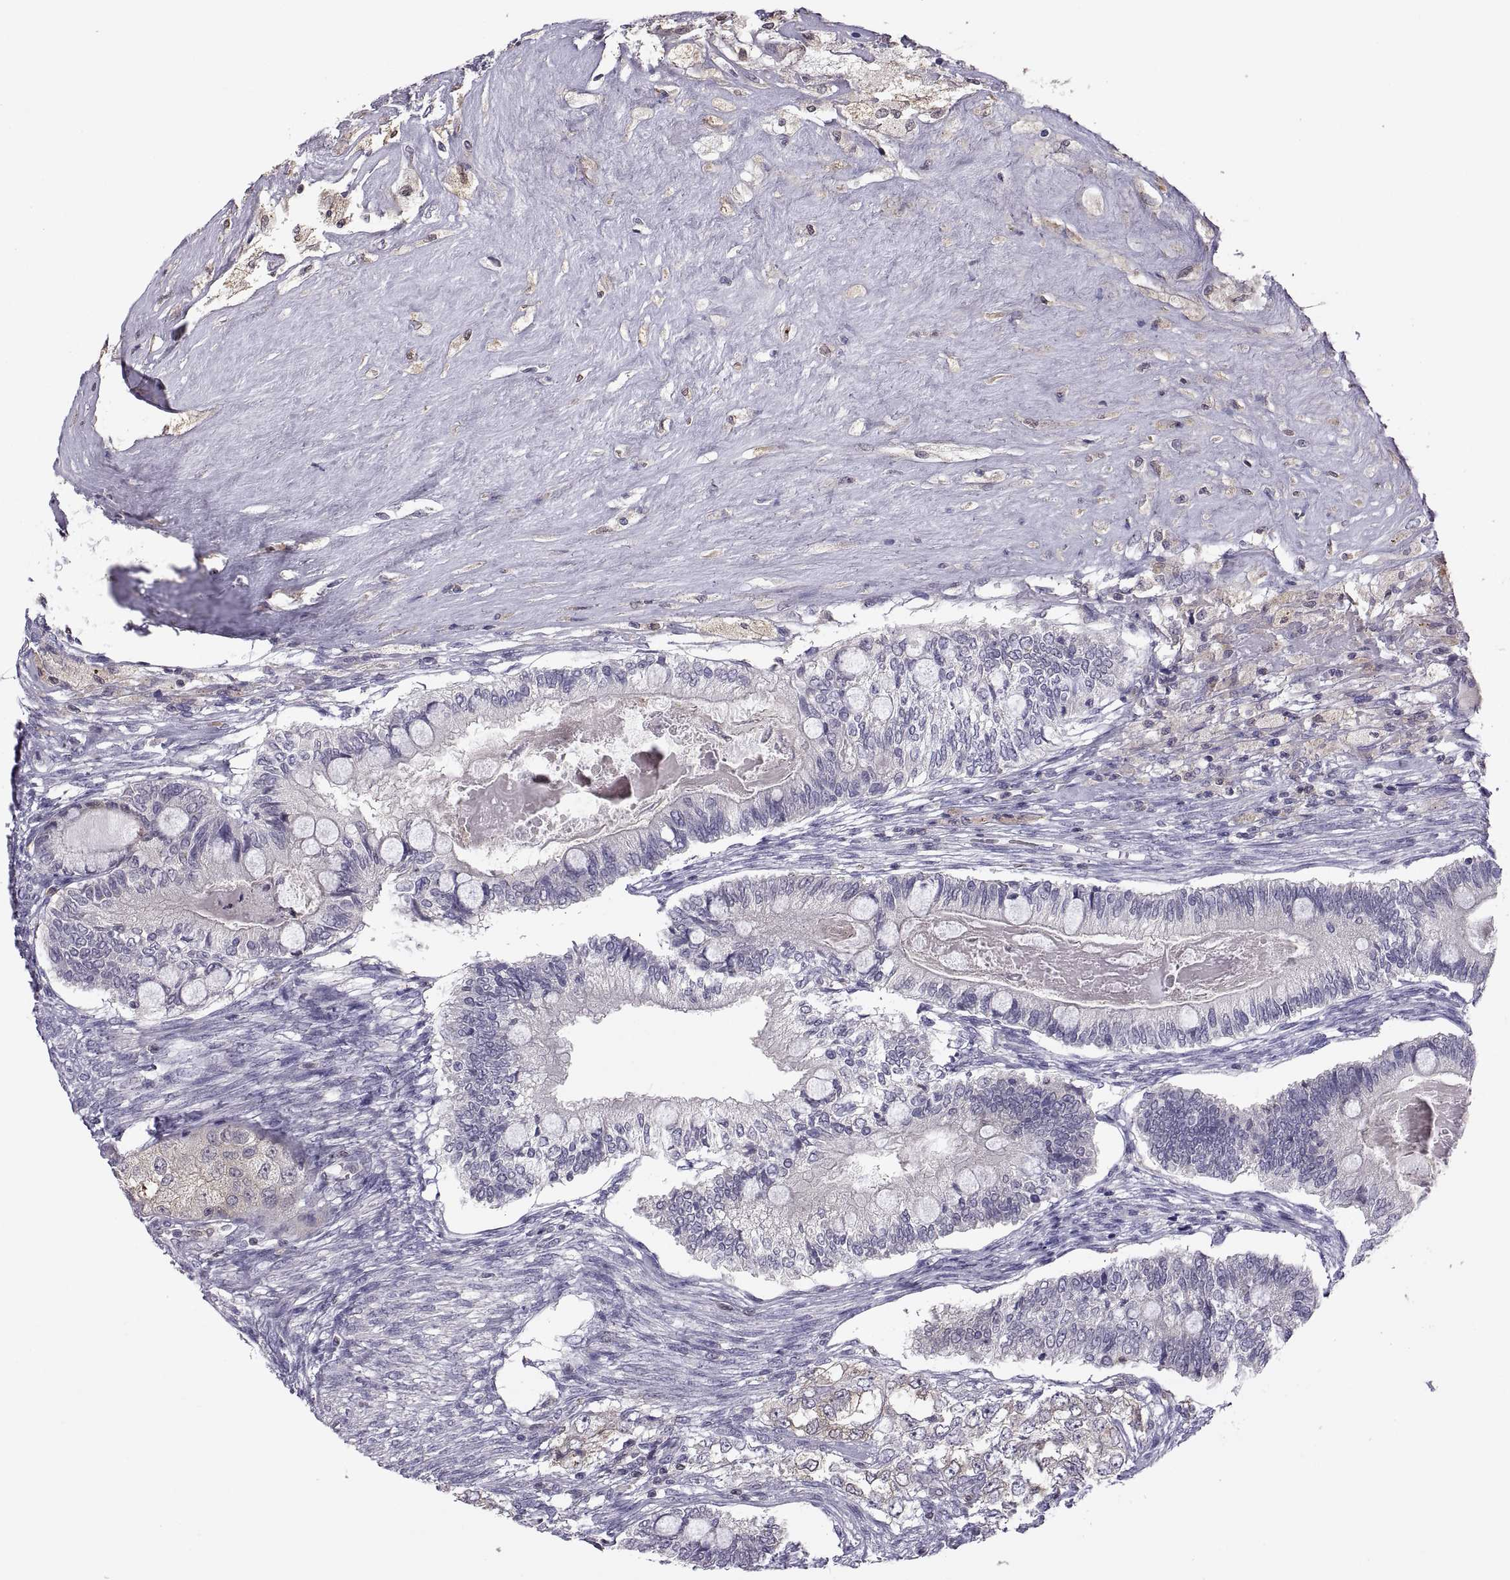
{"staining": {"intensity": "negative", "quantity": "none", "location": "none"}, "tissue": "testis cancer", "cell_type": "Tumor cells", "image_type": "cancer", "snomed": [{"axis": "morphology", "description": "Seminoma, NOS"}, {"axis": "morphology", "description": "Carcinoma, Embryonal, NOS"}, {"axis": "topography", "description": "Testis"}], "caption": "Protein analysis of testis seminoma reveals no significant staining in tumor cells.", "gene": "FGF9", "patient": {"sex": "male", "age": 41}}